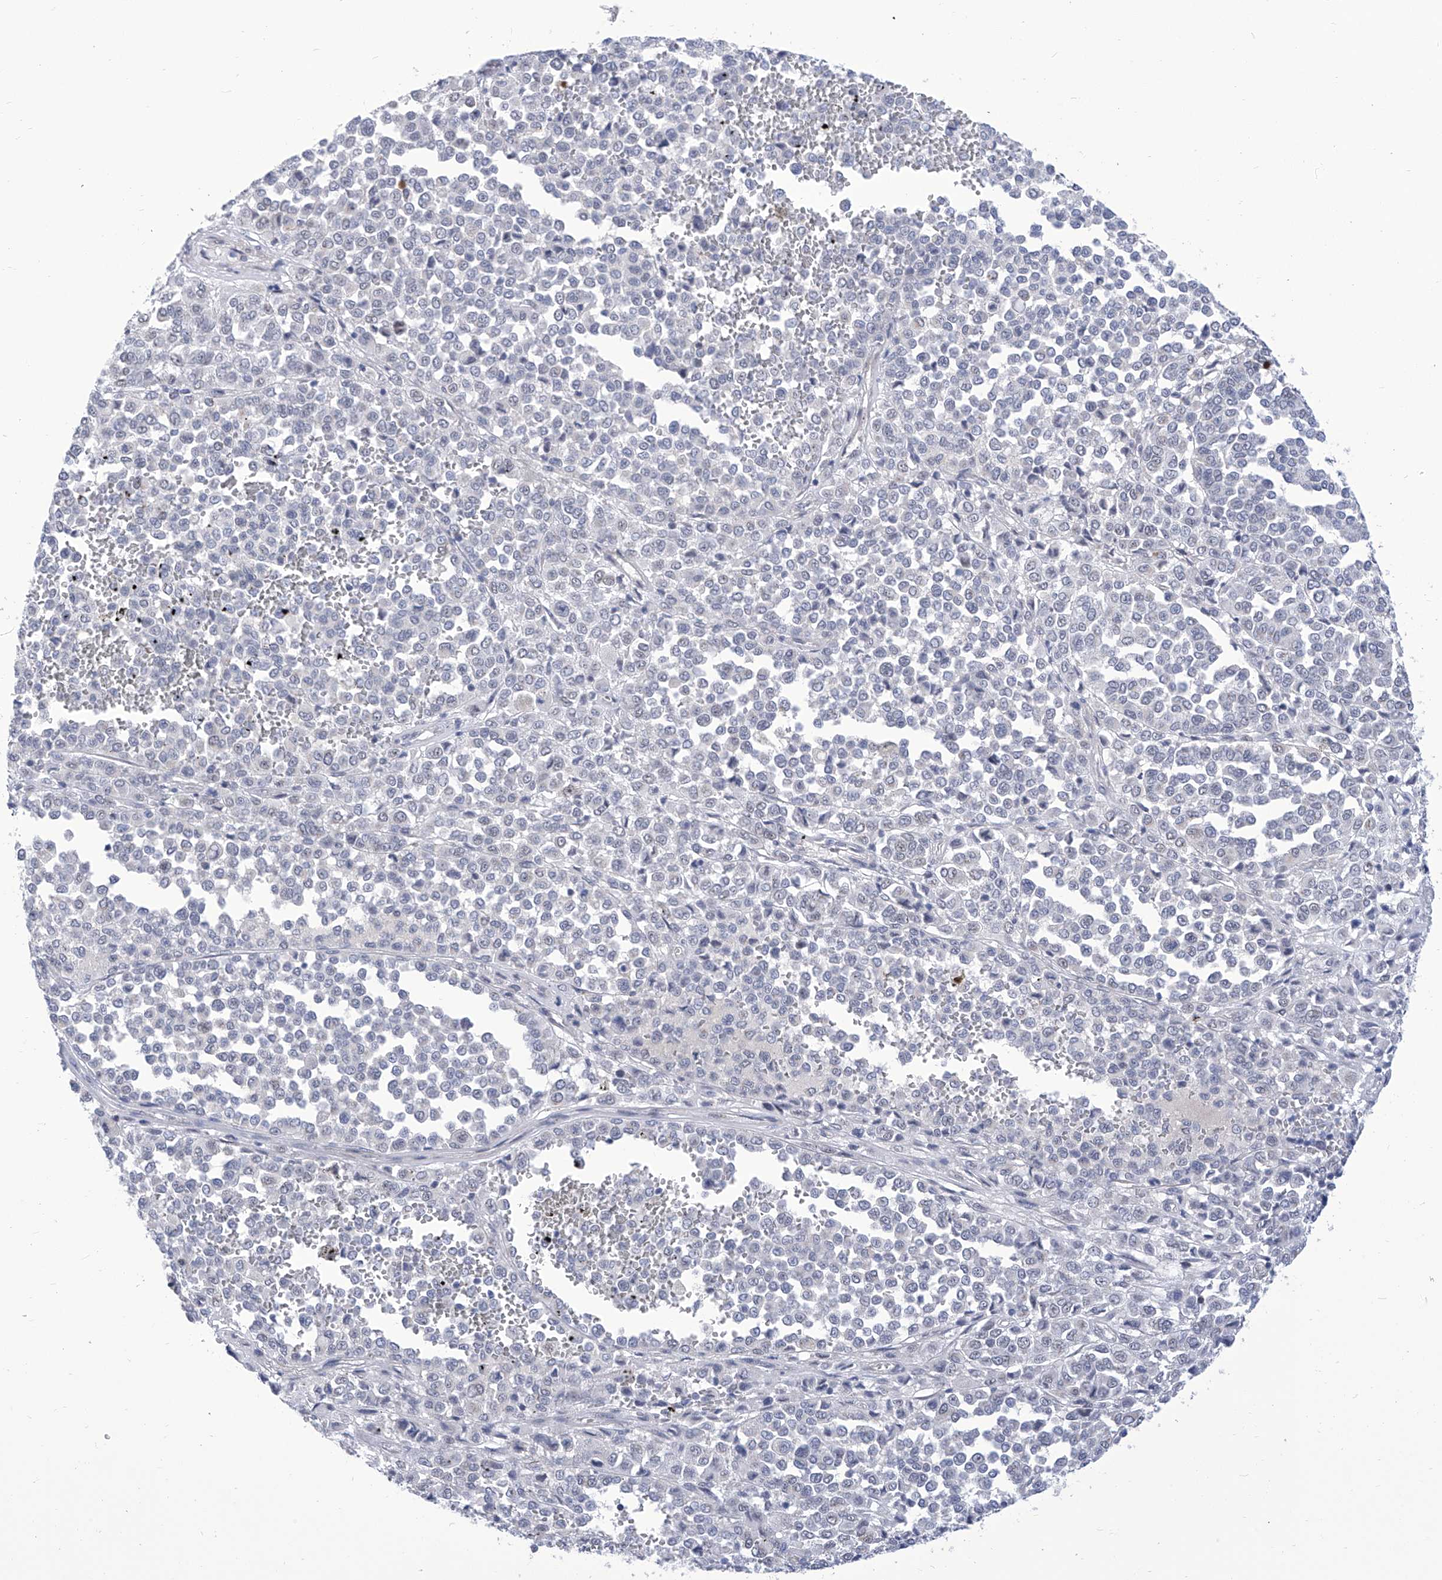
{"staining": {"intensity": "negative", "quantity": "none", "location": "none"}, "tissue": "melanoma", "cell_type": "Tumor cells", "image_type": "cancer", "snomed": [{"axis": "morphology", "description": "Malignant melanoma, Metastatic site"}, {"axis": "topography", "description": "Pancreas"}], "caption": "A photomicrograph of human melanoma is negative for staining in tumor cells.", "gene": "SART1", "patient": {"sex": "female", "age": 30}}